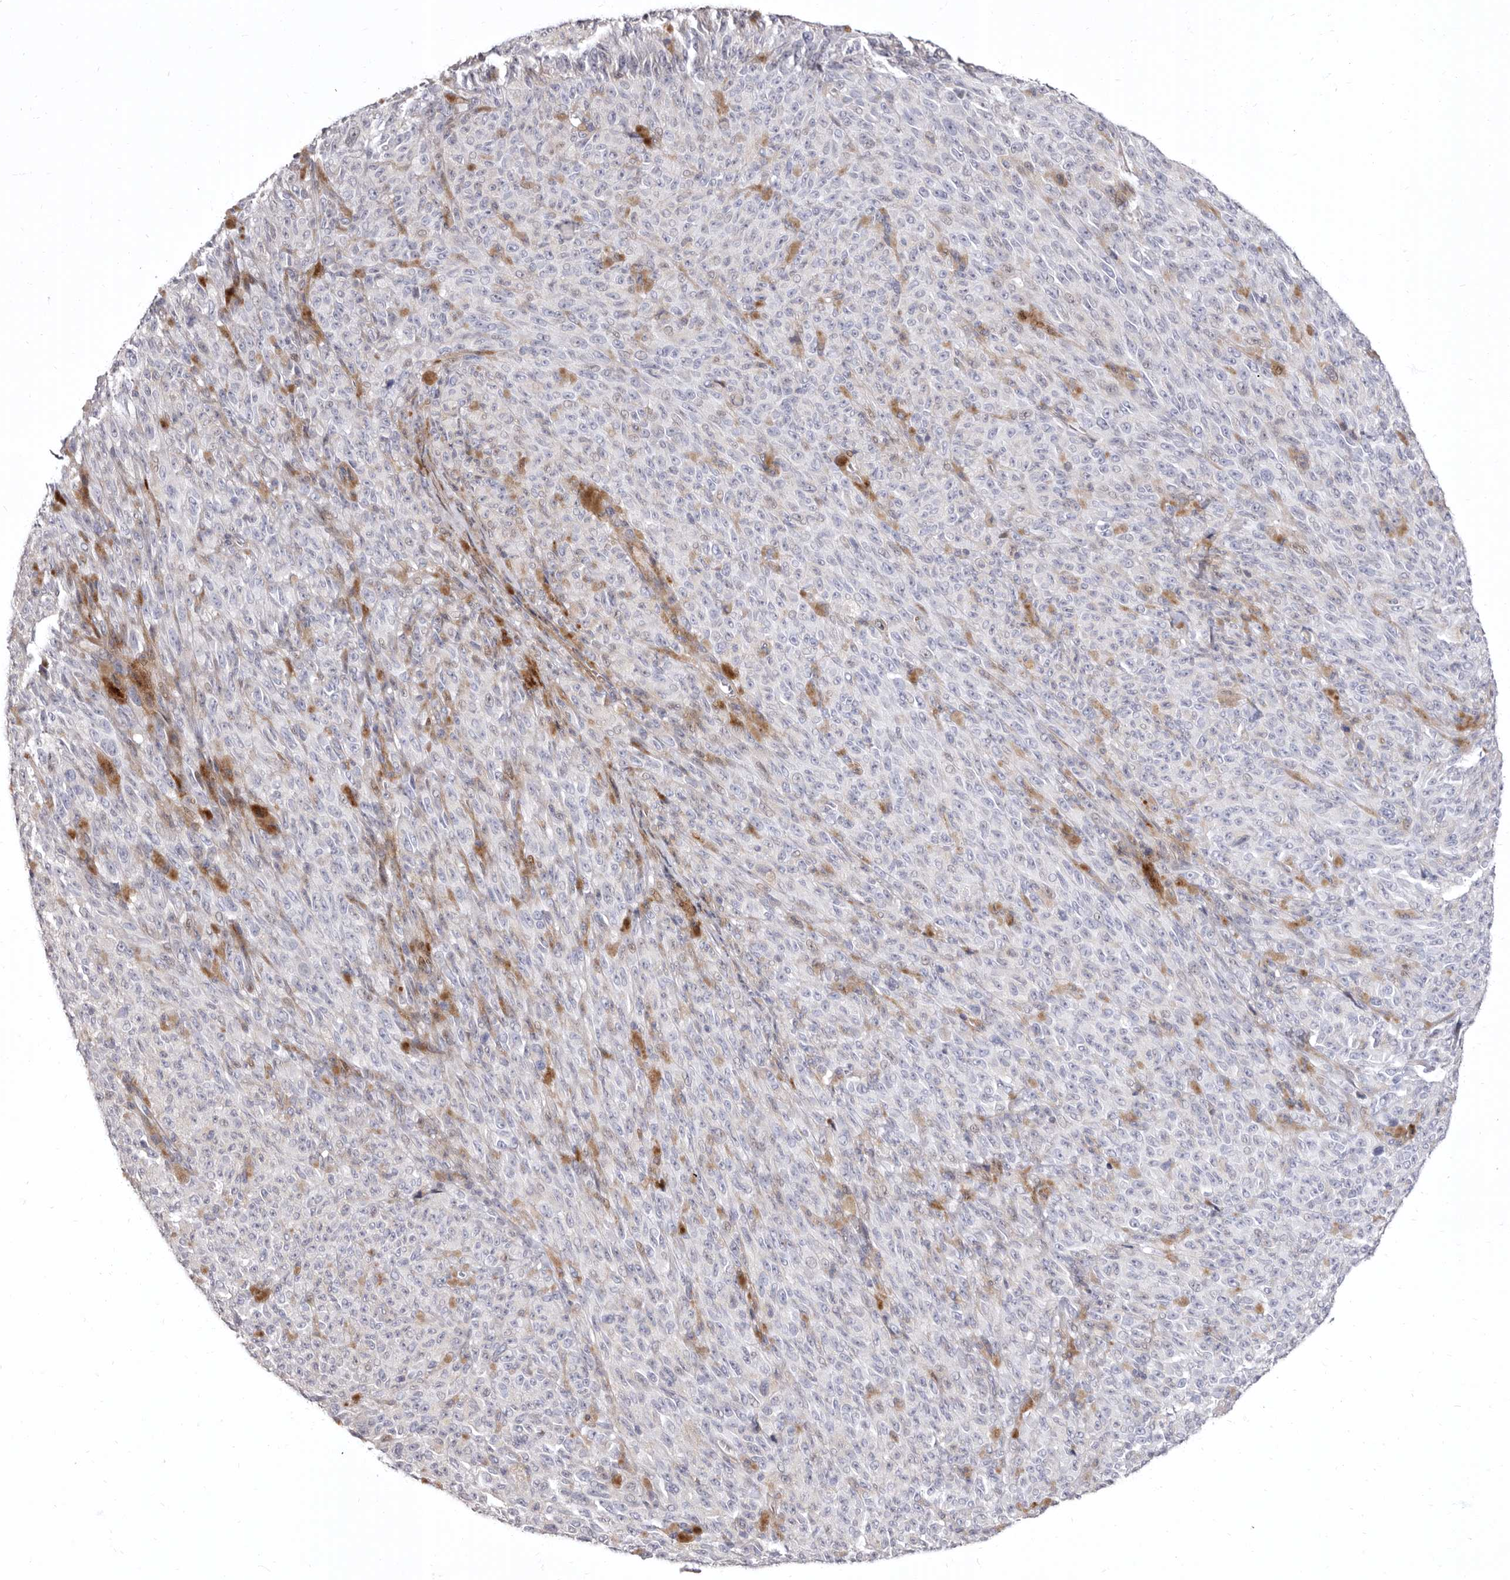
{"staining": {"intensity": "negative", "quantity": "none", "location": "none"}, "tissue": "melanoma", "cell_type": "Tumor cells", "image_type": "cancer", "snomed": [{"axis": "morphology", "description": "Malignant melanoma, NOS"}, {"axis": "topography", "description": "Skin"}], "caption": "Immunohistochemical staining of malignant melanoma exhibits no significant positivity in tumor cells.", "gene": "AIDA", "patient": {"sex": "female", "age": 82}}